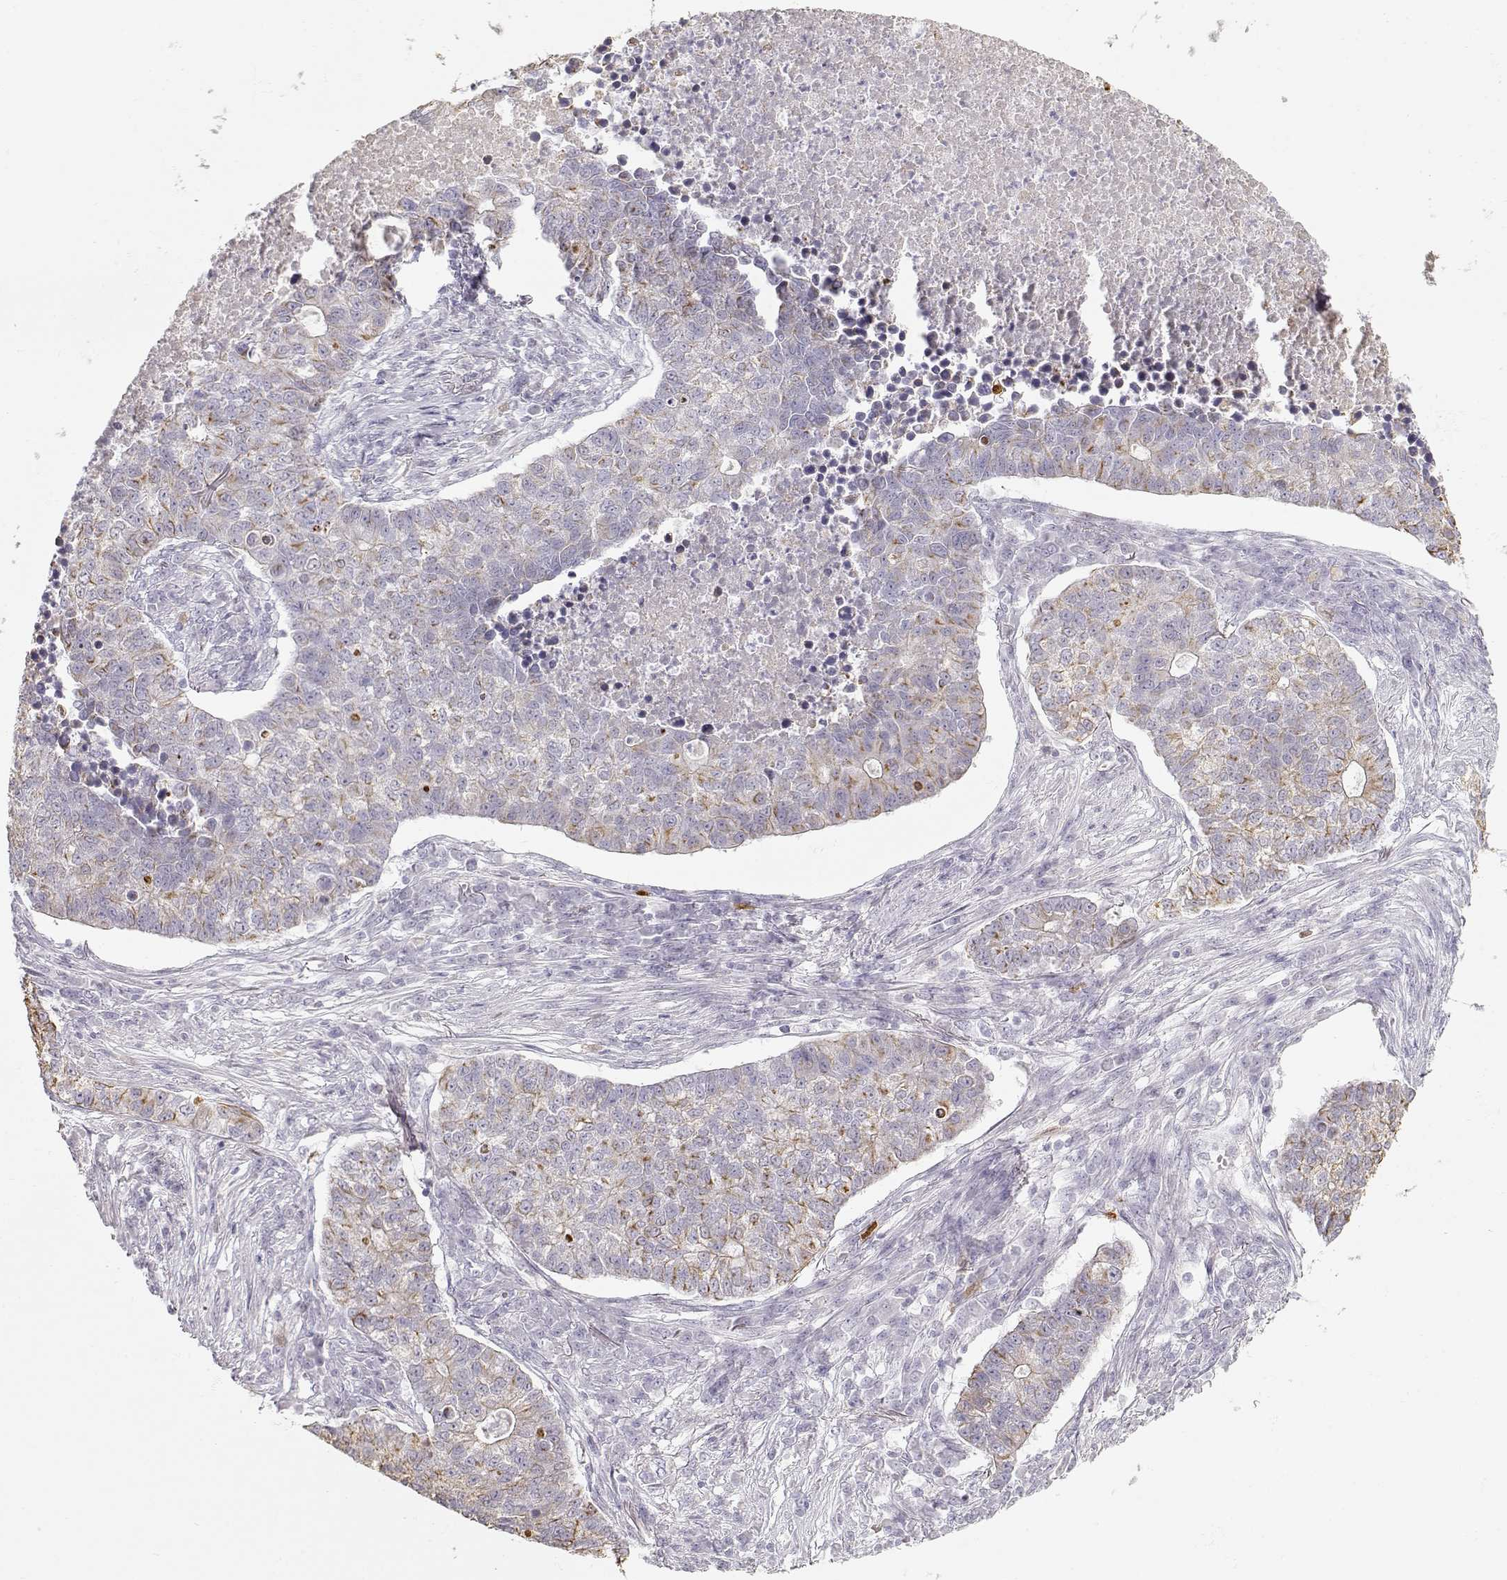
{"staining": {"intensity": "moderate", "quantity": "<25%", "location": "cytoplasmic/membranous"}, "tissue": "lung cancer", "cell_type": "Tumor cells", "image_type": "cancer", "snomed": [{"axis": "morphology", "description": "Adenocarcinoma, NOS"}, {"axis": "topography", "description": "Lung"}], "caption": "Immunohistochemistry (IHC) of human lung adenocarcinoma exhibits low levels of moderate cytoplasmic/membranous positivity in about <25% of tumor cells.", "gene": "S100B", "patient": {"sex": "male", "age": 57}}